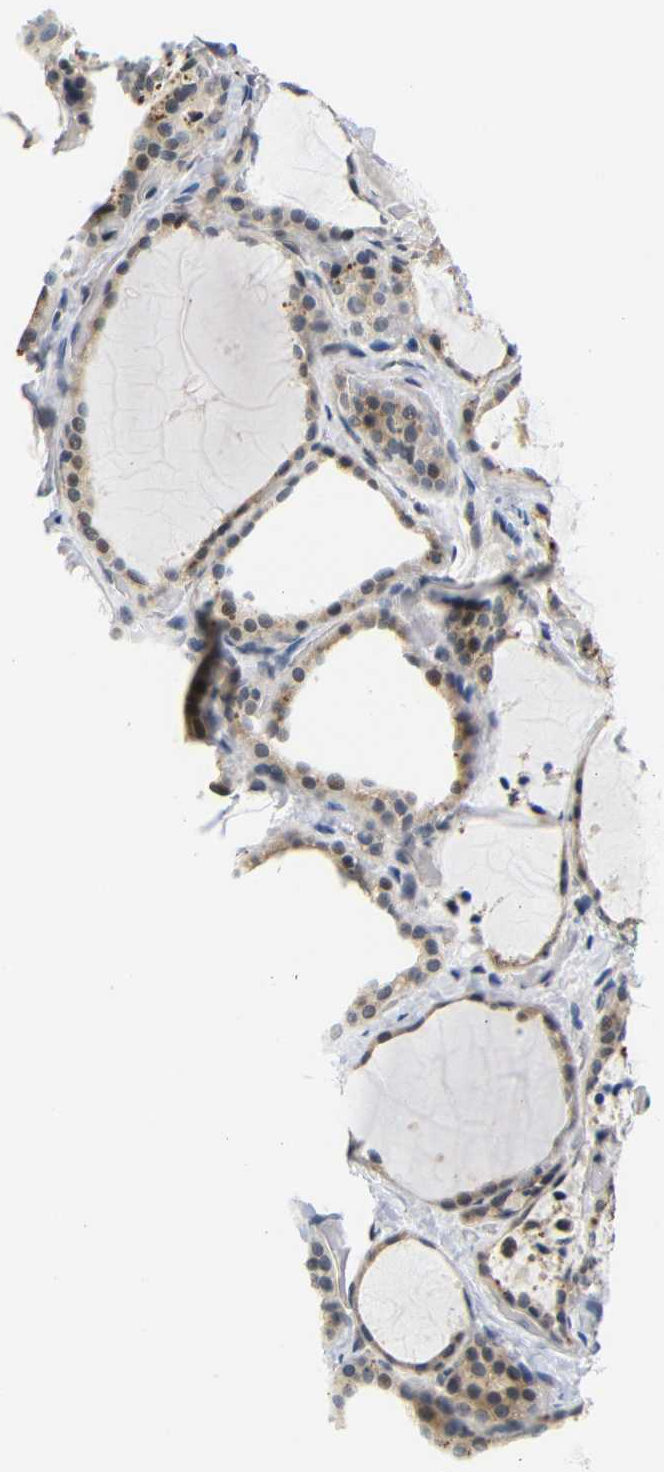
{"staining": {"intensity": "moderate", "quantity": ">75%", "location": "cytoplasmic/membranous"}, "tissue": "thyroid gland", "cell_type": "Glandular cells", "image_type": "normal", "snomed": [{"axis": "morphology", "description": "Normal tissue, NOS"}, {"axis": "topography", "description": "Thyroid gland"}], "caption": "A micrograph of human thyroid gland stained for a protein exhibits moderate cytoplasmic/membranous brown staining in glandular cells. The staining was performed using DAB, with brown indicating positive protein expression. Nuclei are stained blue with hematoxylin.", "gene": "GJA5", "patient": {"sex": "female", "age": 44}}